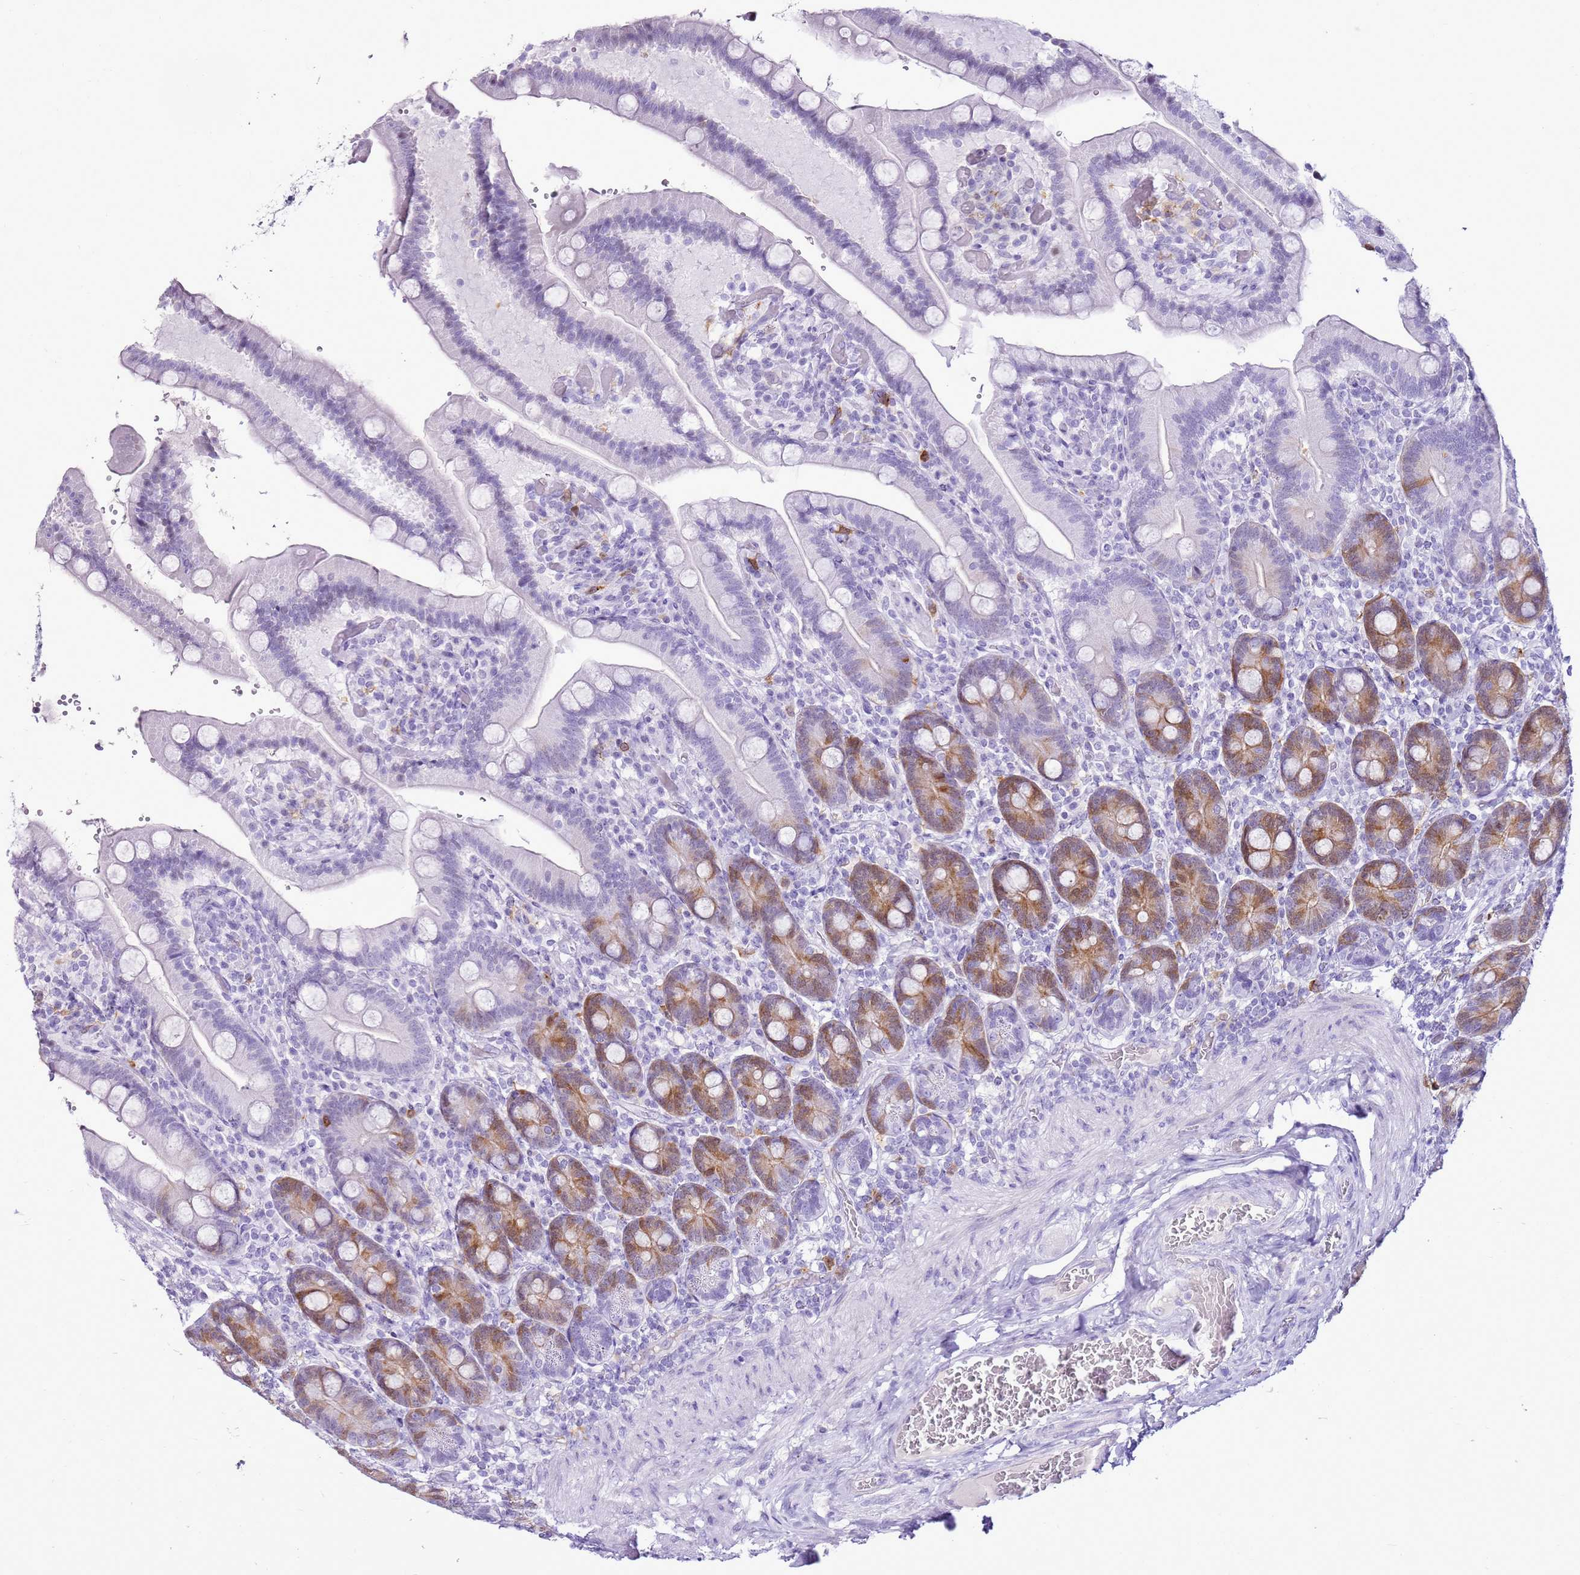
{"staining": {"intensity": "moderate", "quantity": "<25%", "location": "cytoplasmic/membranous"}, "tissue": "duodenum", "cell_type": "Glandular cells", "image_type": "normal", "snomed": [{"axis": "morphology", "description": "Normal tissue, NOS"}, {"axis": "topography", "description": "Duodenum"}], "caption": "IHC histopathology image of benign duodenum: duodenum stained using IHC demonstrates low levels of moderate protein expression localized specifically in the cytoplasmic/membranous of glandular cells, appearing as a cytoplasmic/membranous brown color.", "gene": "SPC25", "patient": {"sex": "female", "age": 62}}